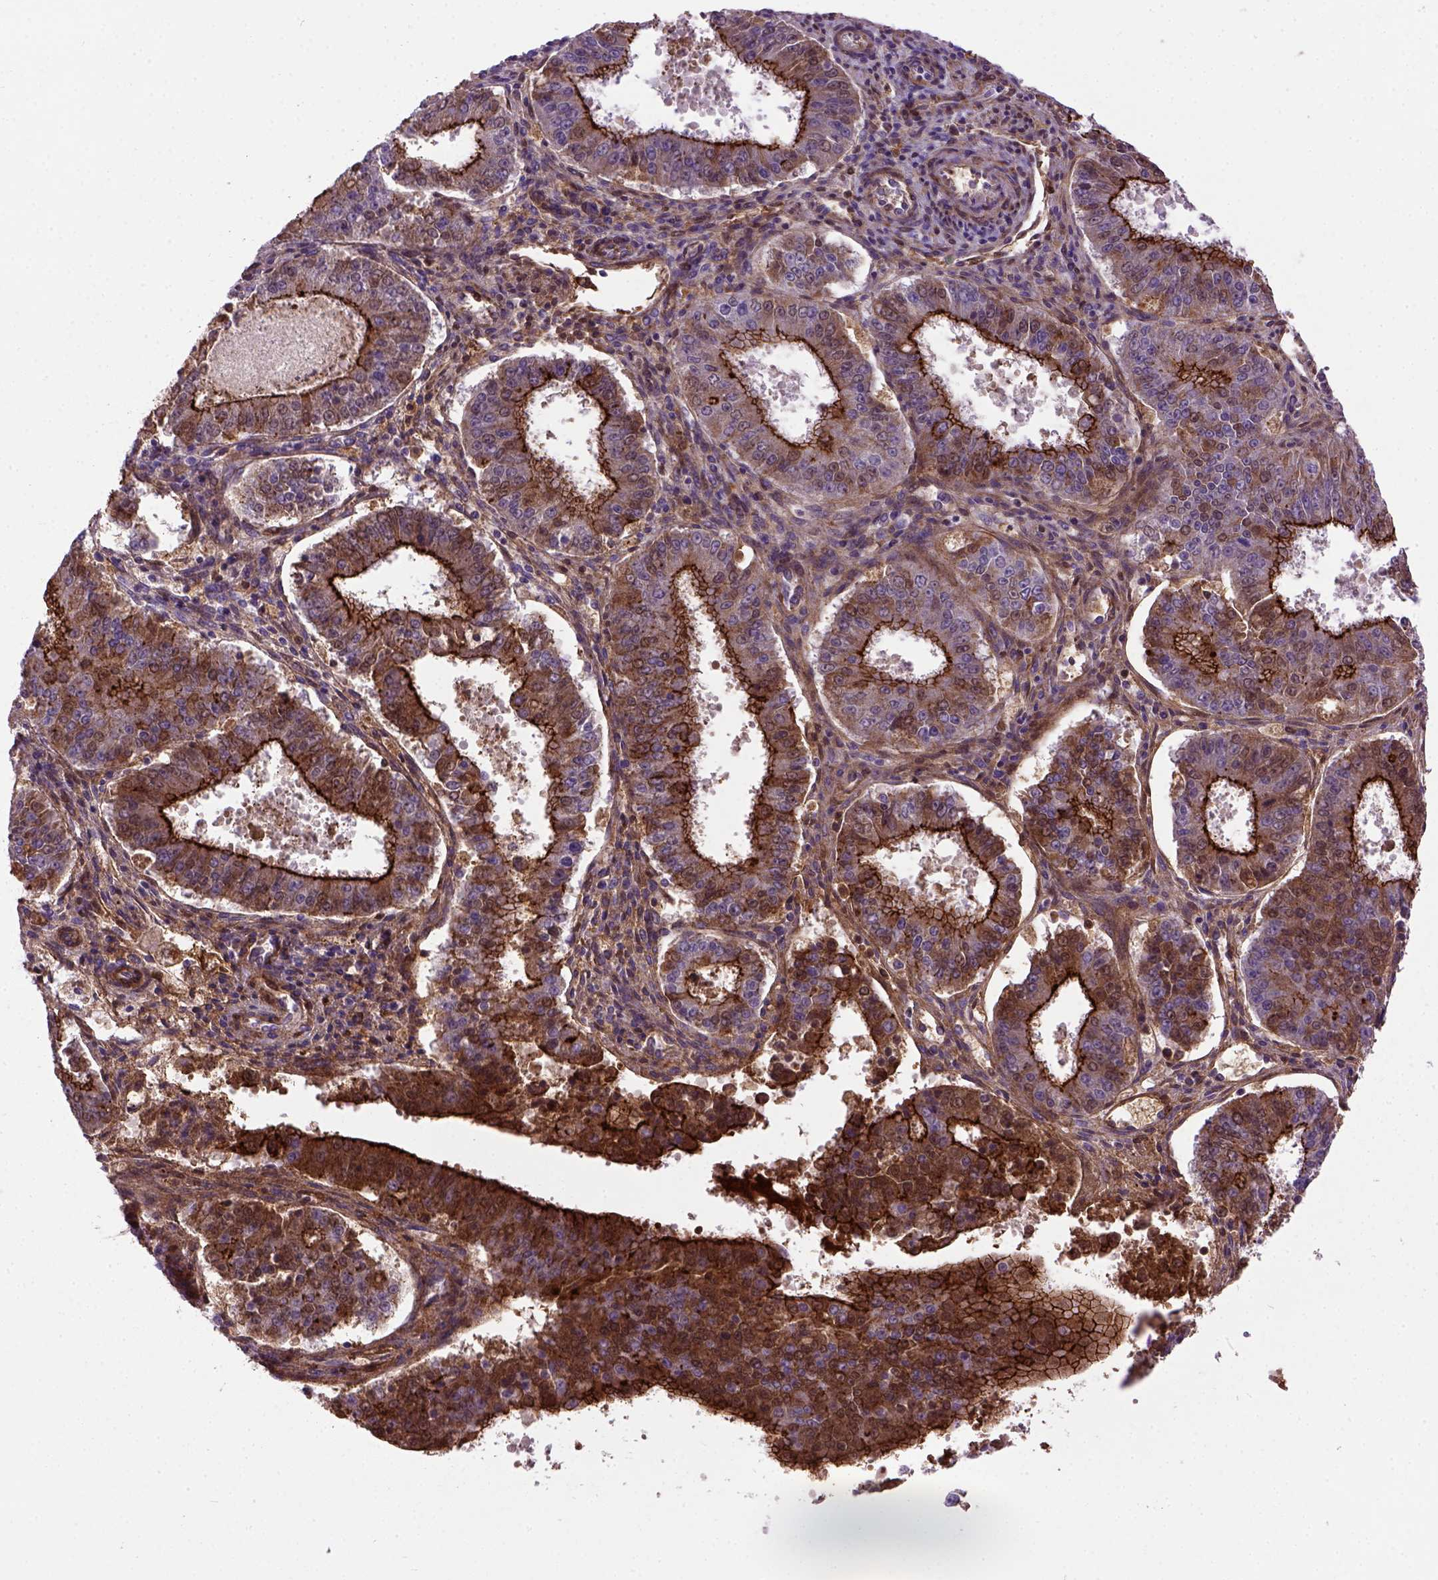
{"staining": {"intensity": "strong", "quantity": ">75%", "location": "cytoplasmic/membranous"}, "tissue": "ovarian cancer", "cell_type": "Tumor cells", "image_type": "cancer", "snomed": [{"axis": "morphology", "description": "Carcinoma, endometroid"}, {"axis": "topography", "description": "Ovary"}], "caption": "IHC staining of ovarian endometroid carcinoma, which exhibits high levels of strong cytoplasmic/membranous staining in about >75% of tumor cells indicating strong cytoplasmic/membranous protein staining. The staining was performed using DAB (brown) for protein detection and nuclei were counterstained in hematoxylin (blue).", "gene": "CDH1", "patient": {"sex": "female", "age": 42}}